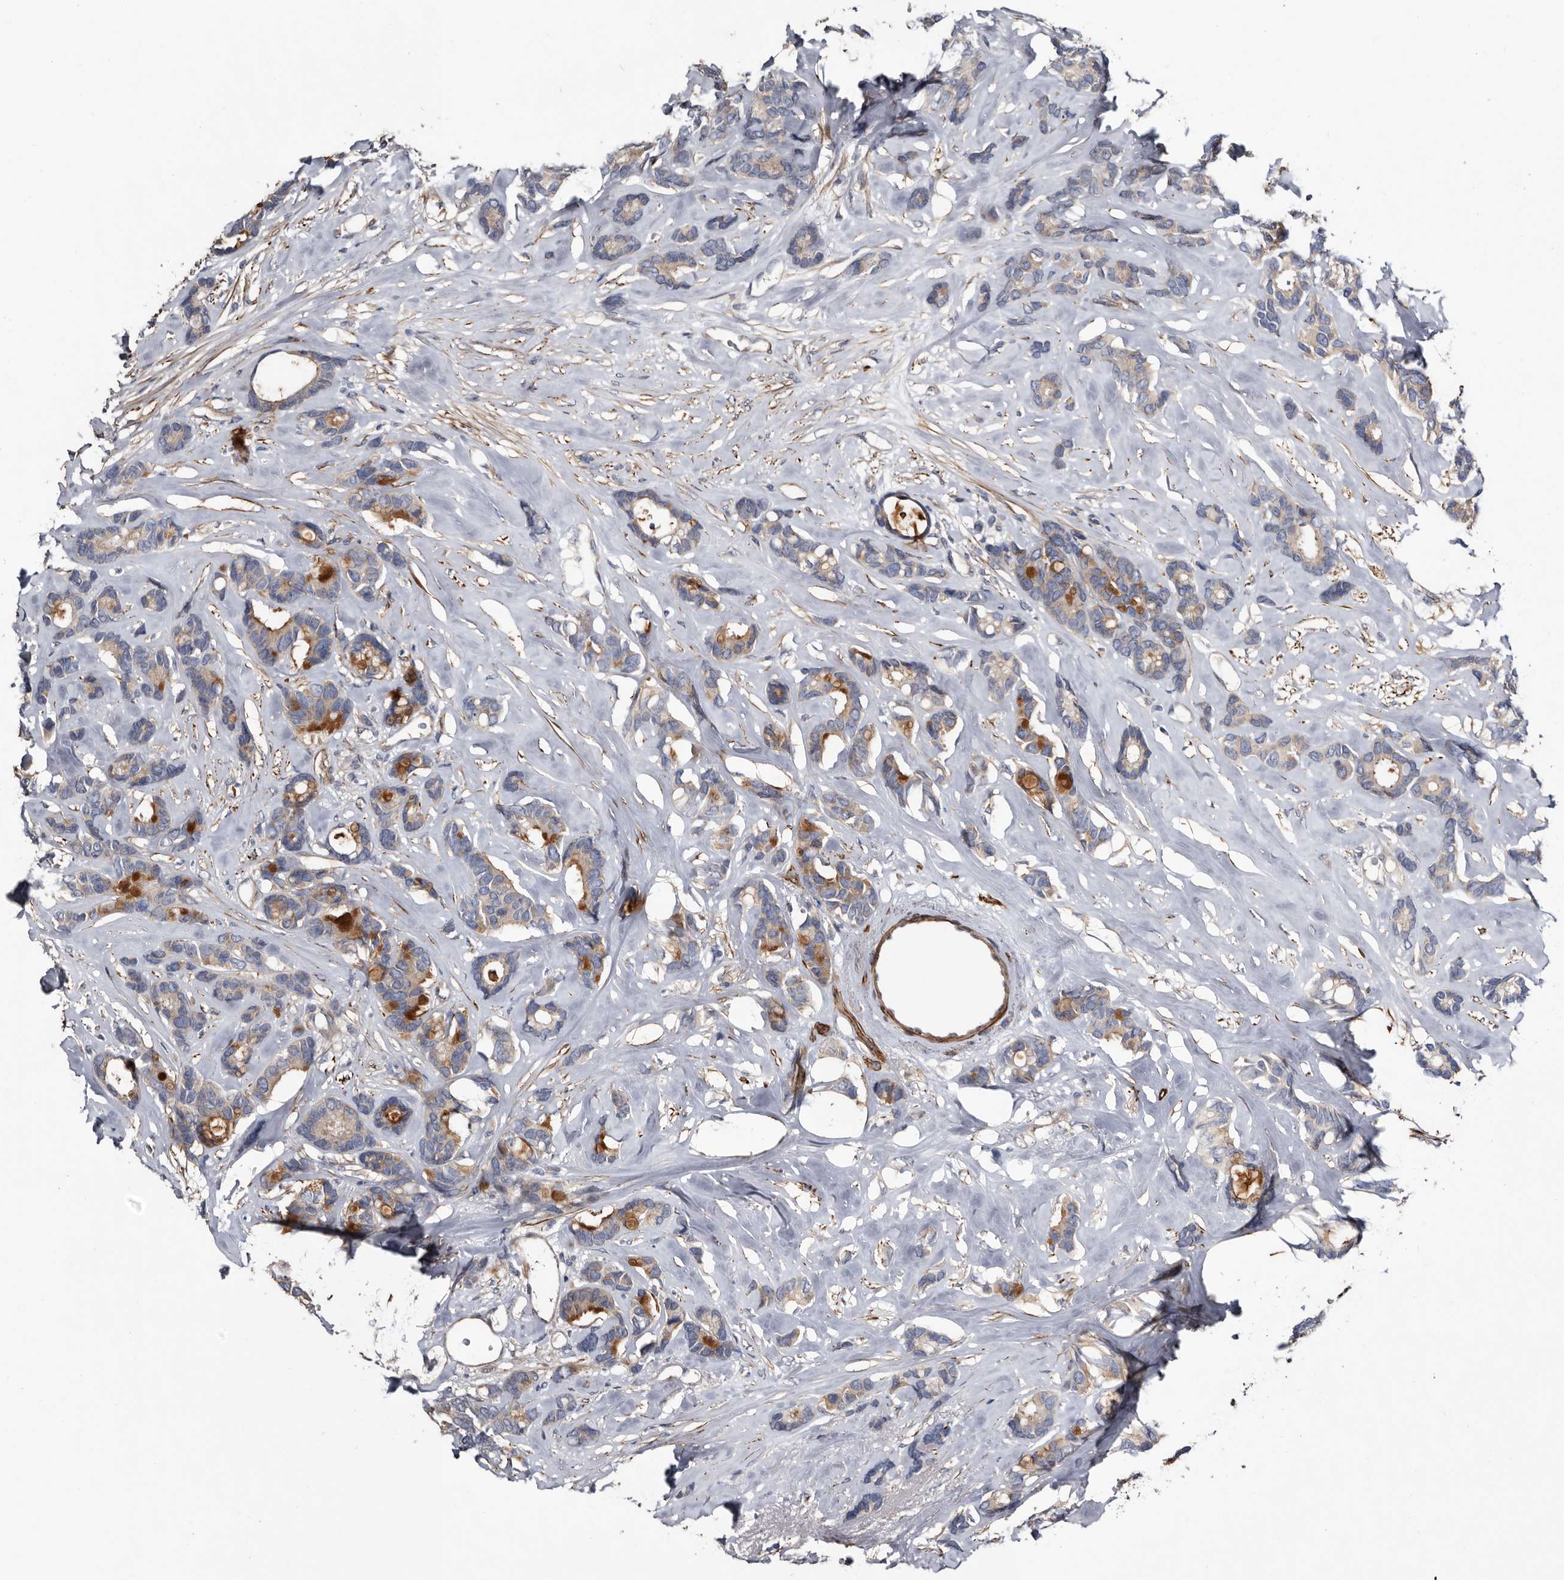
{"staining": {"intensity": "moderate", "quantity": "<25%", "location": "cytoplasmic/membranous"}, "tissue": "breast cancer", "cell_type": "Tumor cells", "image_type": "cancer", "snomed": [{"axis": "morphology", "description": "Duct carcinoma"}, {"axis": "topography", "description": "Breast"}], "caption": "About <25% of tumor cells in breast cancer demonstrate moderate cytoplasmic/membranous protein positivity as visualized by brown immunohistochemical staining.", "gene": "IARS1", "patient": {"sex": "female", "age": 87}}